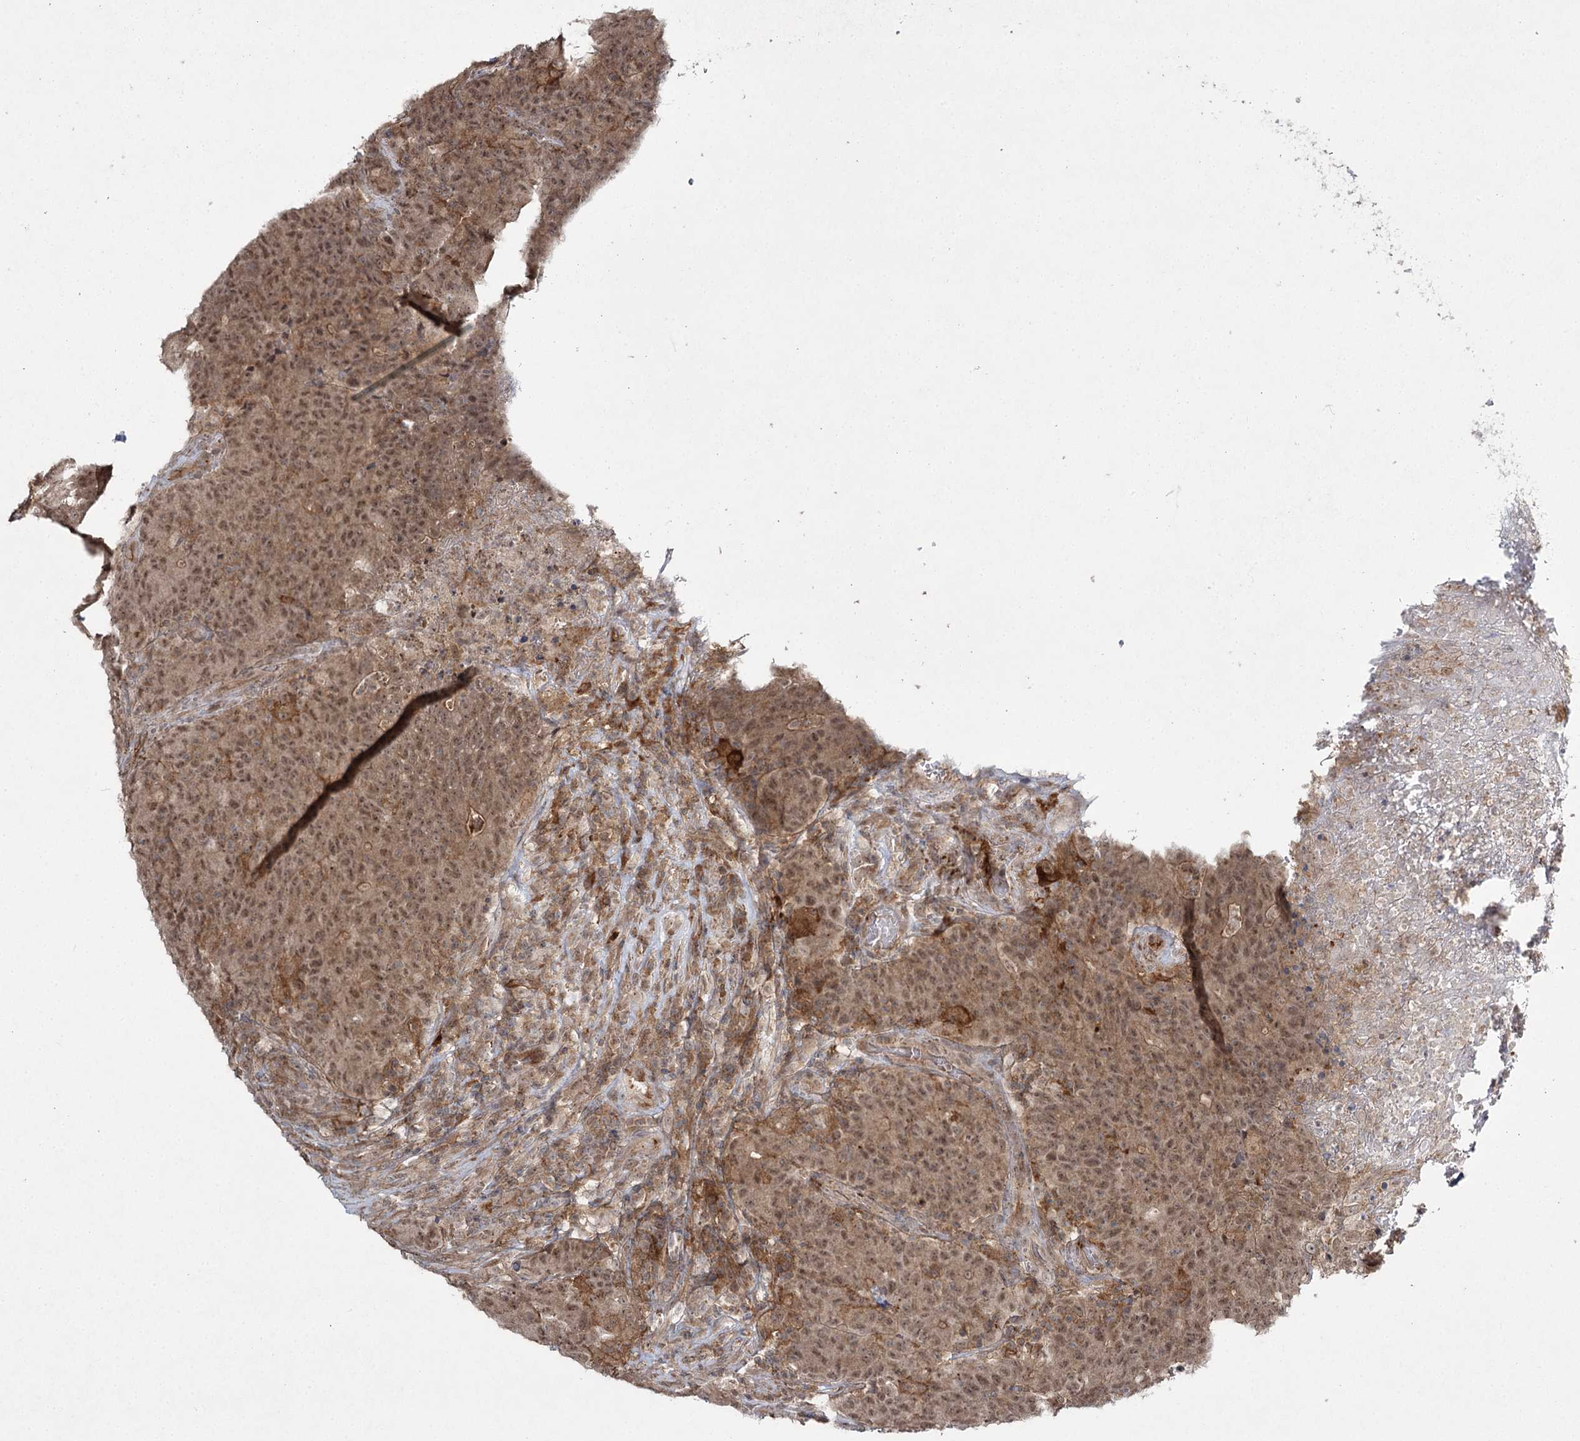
{"staining": {"intensity": "moderate", "quantity": ">75%", "location": "cytoplasmic/membranous,nuclear"}, "tissue": "colorectal cancer", "cell_type": "Tumor cells", "image_type": "cancer", "snomed": [{"axis": "morphology", "description": "Adenocarcinoma, NOS"}, {"axis": "topography", "description": "Colon"}], "caption": "Immunohistochemistry (IHC) (DAB (3,3'-diaminobenzidine)) staining of colorectal cancer (adenocarcinoma) reveals moderate cytoplasmic/membranous and nuclear protein positivity in about >75% of tumor cells.", "gene": "WDR44", "patient": {"sex": "female", "age": 75}}